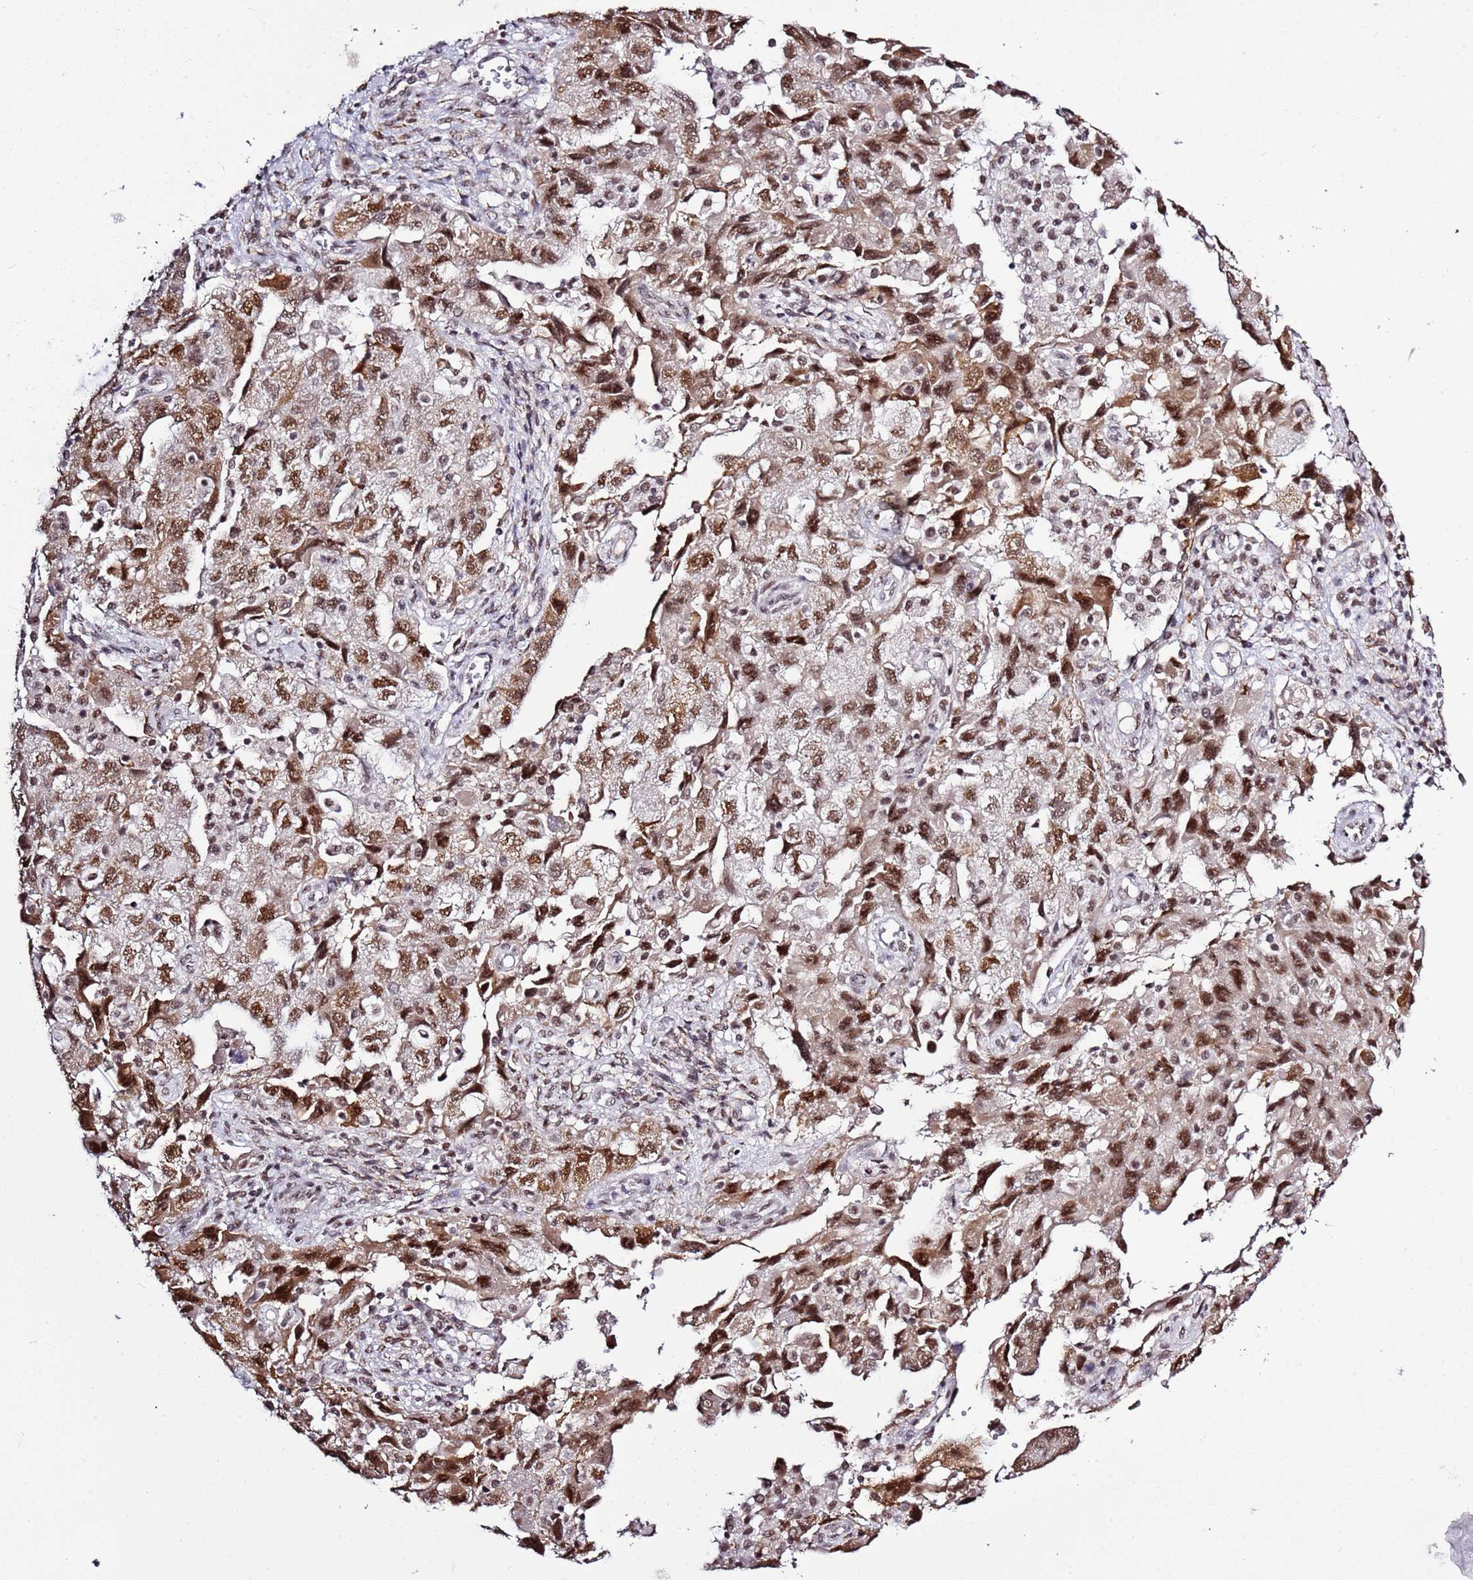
{"staining": {"intensity": "moderate", "quantity": ">75%", "location": "nuclear"}, "tissue": "ovarian cancer", "cell_type": "Tumor cells", "image_type": "cancer", "snomed": [{"axis": "morphology", "description": "Carcinoma, NOS"}, {"axis": "morphology", "description": "Cystadenocarcinoma, serous, NOS"}, {"axis": "topography", "description": "Ovary"}], "caption": "Moderate nuclear staining is seen in approximately >75% of tumor cells in ovarian cancer.", "gene": "AKAP8L", "patient": {"sex": "female", "age": 69}}